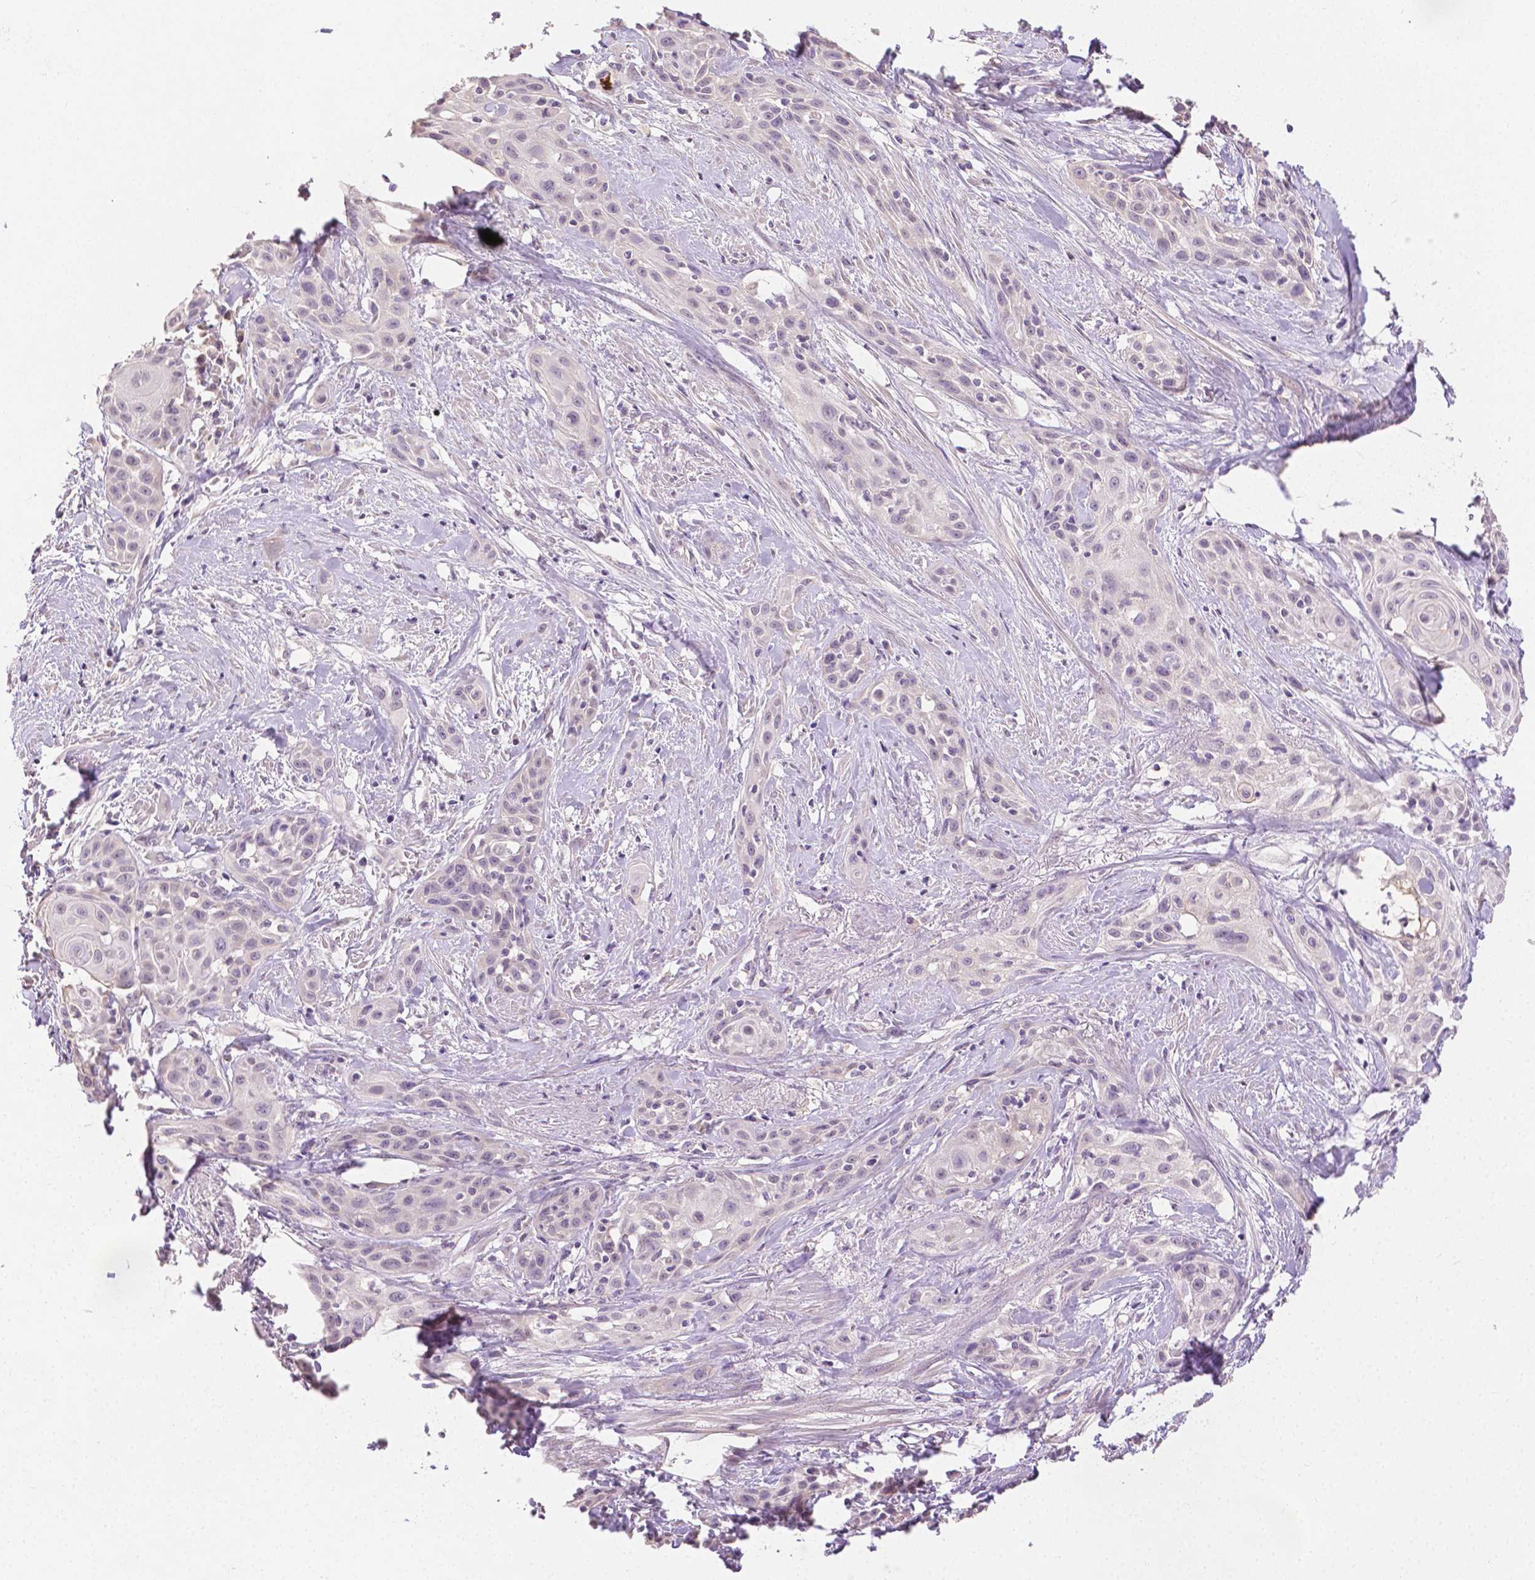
{"staining": {"intensity": "negative", "quantity": "none", "location": "none"}, "tissue": "skin cancer", "cell_type": "Tumor cells", "image_type": "cancer", "snomed": [{"axis": "morphology", "description": "Squamous cell carcinoma, NOS"}, {"axis": "topography", "description": "Skin"}, {"axis": "topography", "description": "Anal"}], "caption": "Immunohistochemistry histopathology image of neoplastic tissue: human squamous cell carcinoma (skin) stained with DAB (3,3'-diaminobenzidine) reveals no significant protein expression in tumor cells.", "gene": "TGM1", "patient": {"sex": "male", "age": 64}}